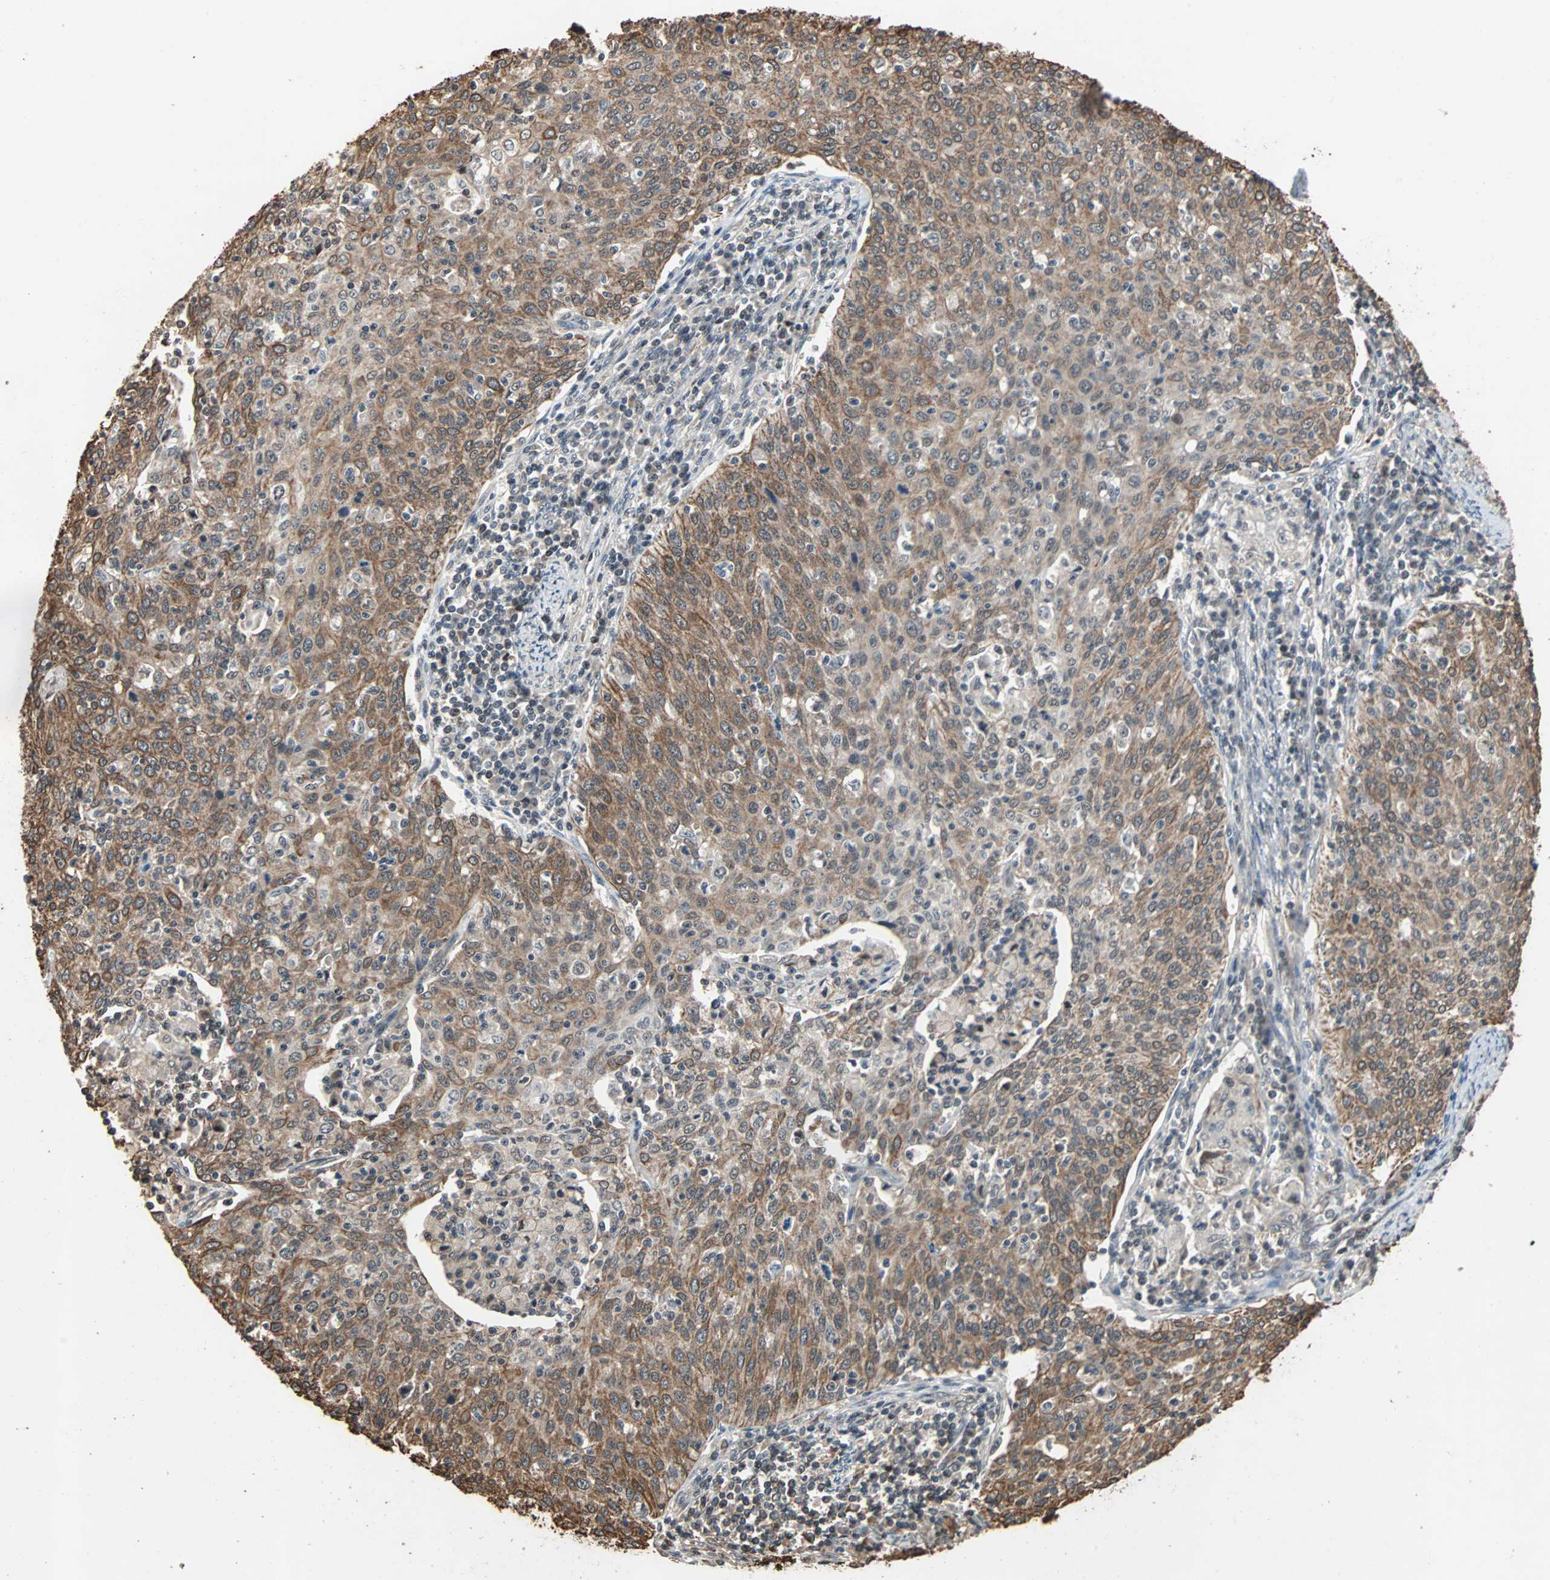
{"staining": {"intensity": "moderate", "quantity": ">75%", "location": "cytoplasmic/membranous"}, "tissue": "cervical cancer", "cell_type": "Tumor cells", "image_type": "cancer", "snomed": [{"axis": "morphology", "description": "Squamous cell carcinoma, NOS"}, {"axis": "topography", "description": "Cervix"}], "caption": "This is a micrograph of IHC staining of cervical squamous cell carcinoma, which shows moderate staining in the cytoplasmic/membranous of tumor cells.", "gene": "CDC5L", "patient": {"sex": "female", "age": 38}}